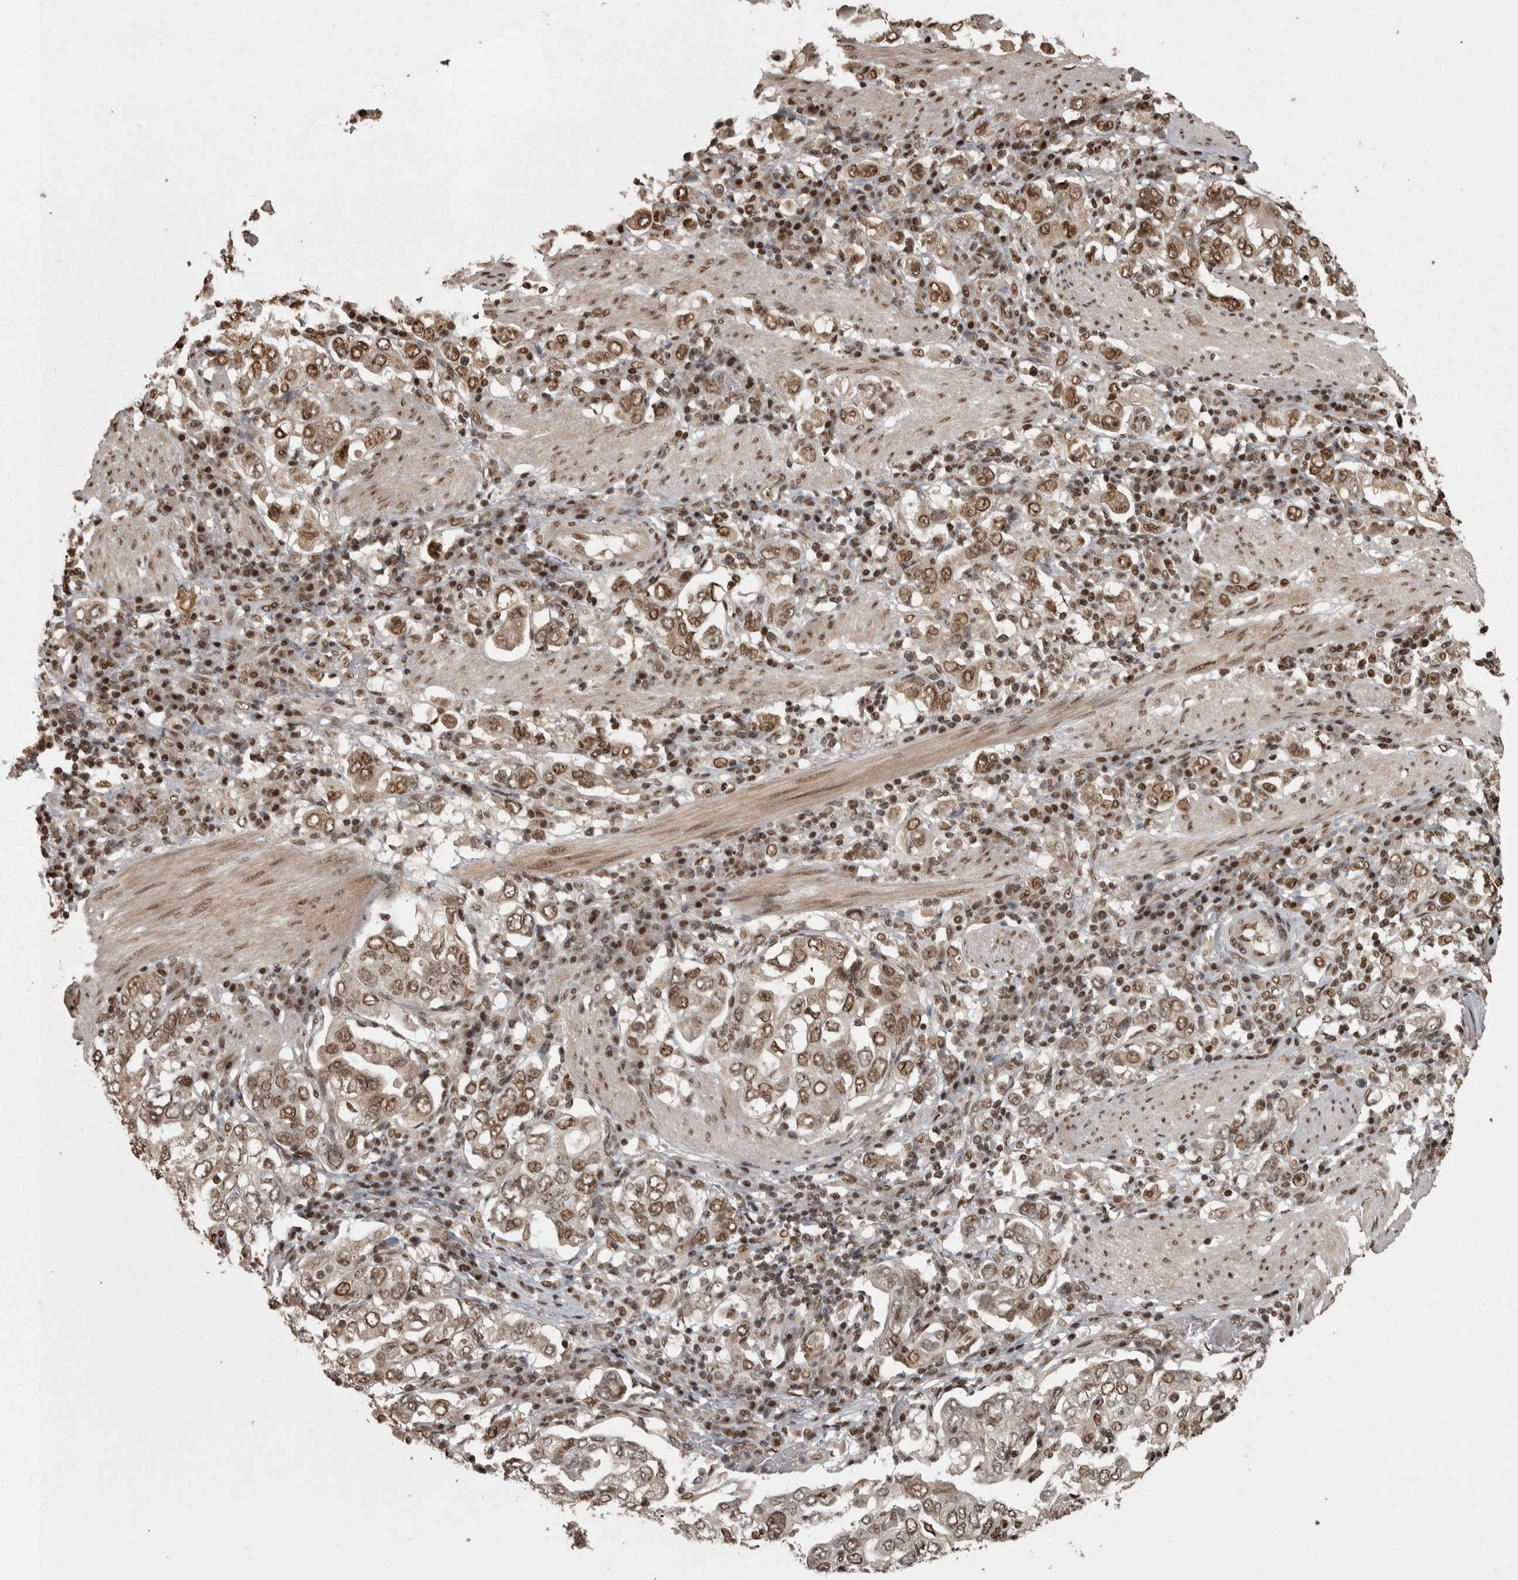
{"staining": {"intensity": "moderate", "quantity": ">75%", "location": "nuclear"}, "tissue": "stomach cancer", "cell_type": "Tumor cells", "image_type": "cancer", "snomed": [{"axis": "morphology", "description": "Adenocarcinoma, NOS"}, {"axis": "topography", "description": "Stomach, upper"}], "caption": "Protein expression analysis of stomach cancer exhibits moderate nuclear positivity in approximately >75% of tumor cells. (Brightfield microscopy of DAB IHC at high magnification).", "gene": "ZFHX4", "patient": {"sex": "male", "age": 62}}